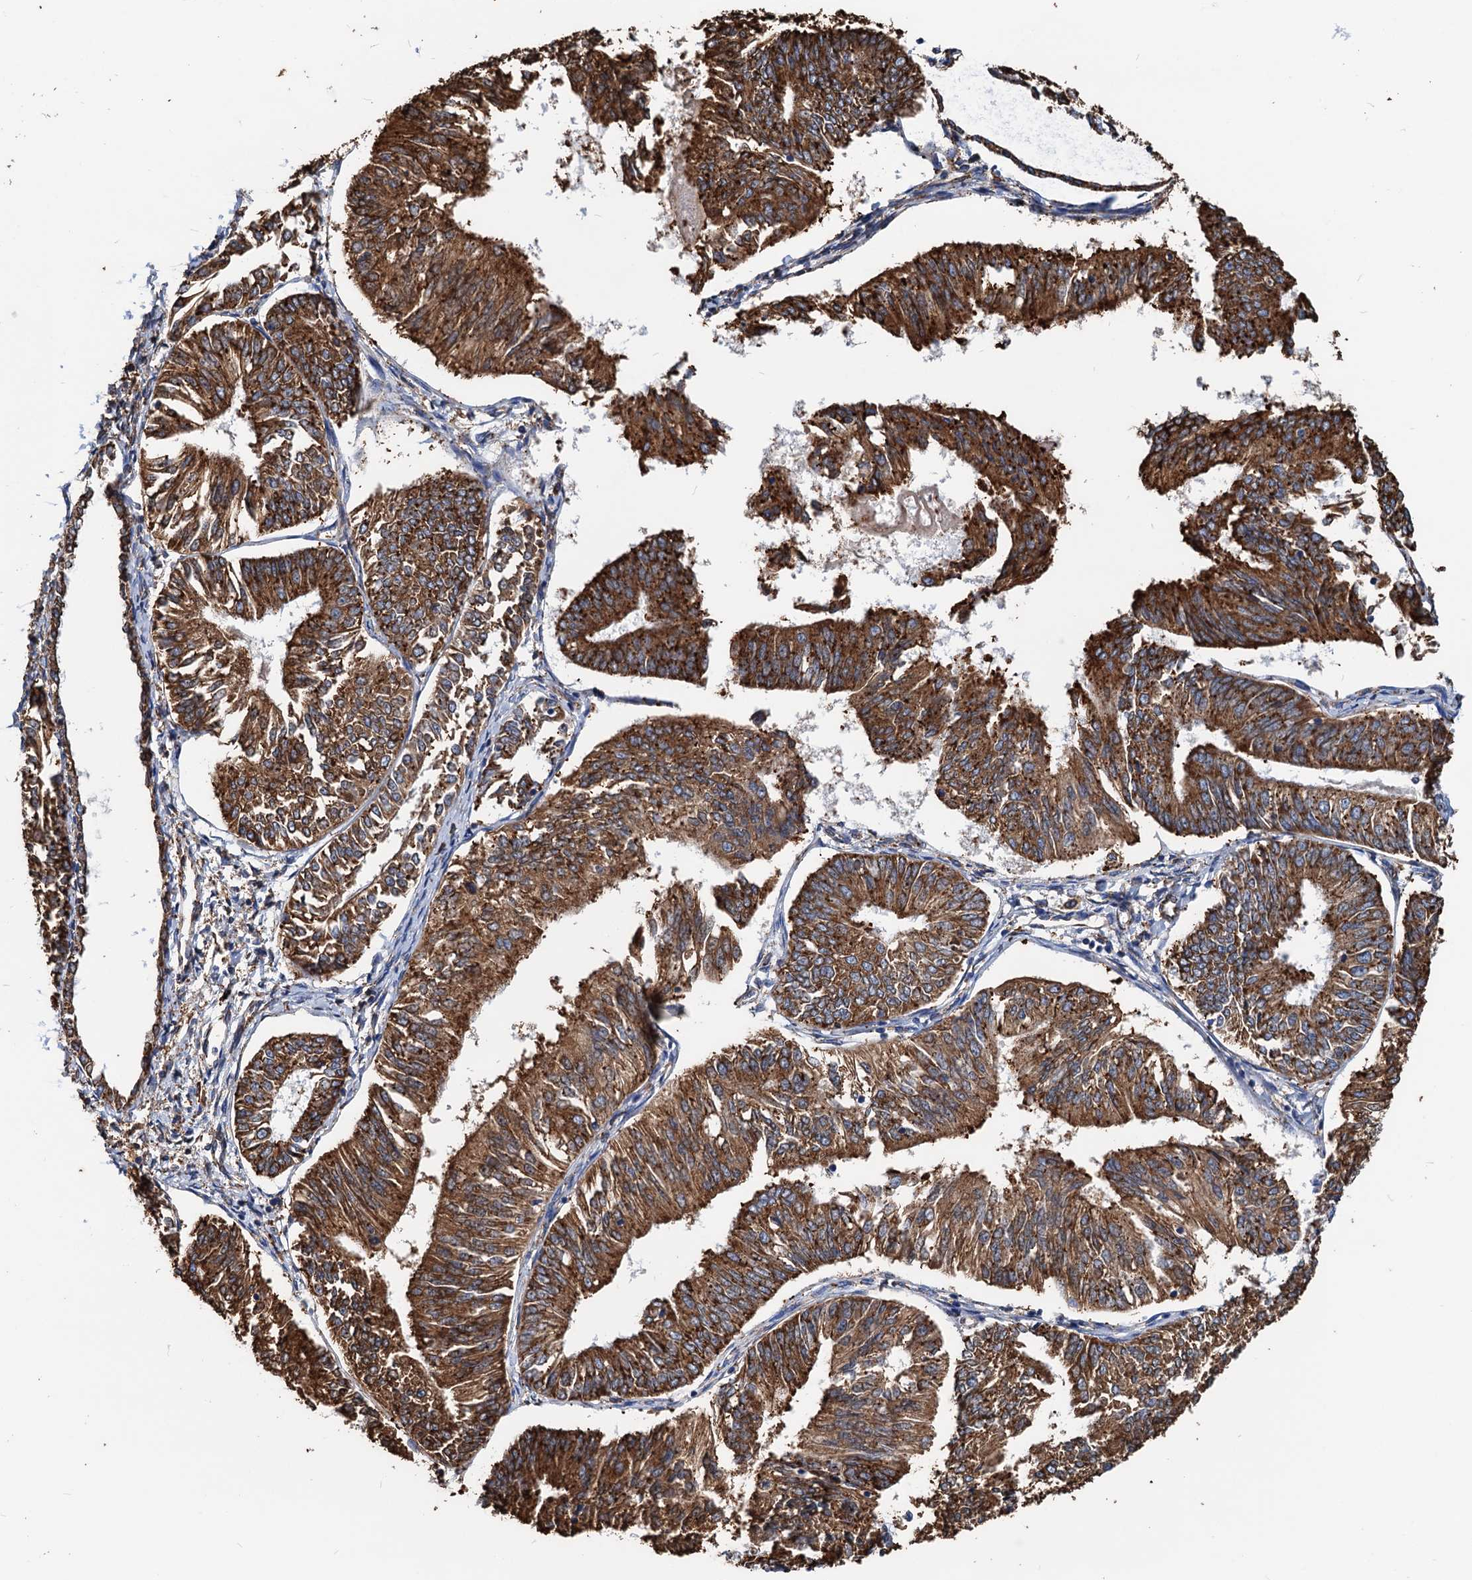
{"staining": {"intensity": "strong", "quantity": ">75%", "location": "cytoplasmic/membranous"}, "tissue": "endometrial cancer", "cell_type": "Tumor cells", "image_type": "cancer", "snomed": [{"axis": "morphology", "description": "Adenocarcinoma, NOS"}, {"axis": "topography", "description": "Endometrium"}], "caption": "Human endometrial cancer stained with a brown dye exhibits strong cytoplasmic/membranous positive expression in about >75% of tumor cells.", "gene": "HSPA5", "patient": {"sex": "female", "age": 58}}